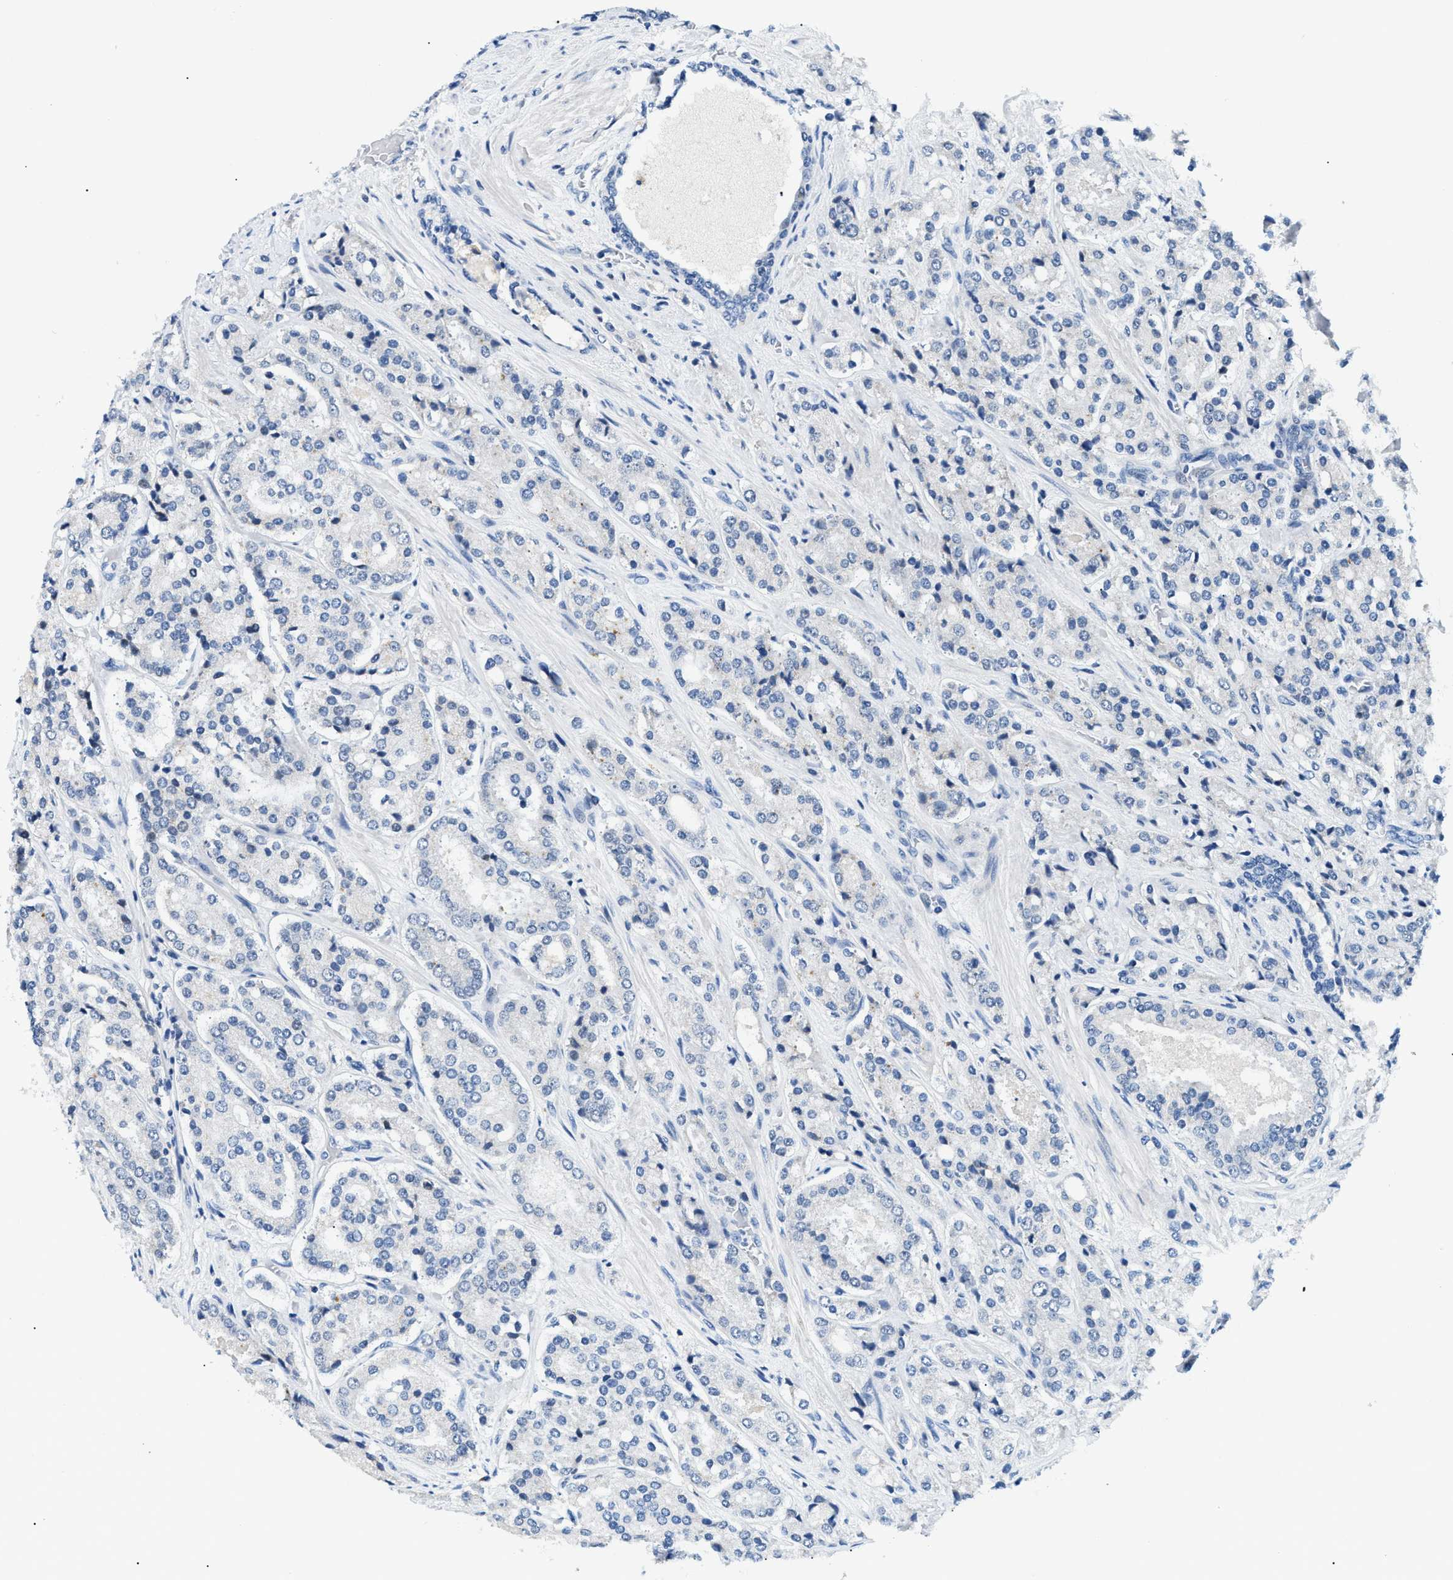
{"staining": {"intensity": "negative", "quantity": "none", "location": "none"}, "tissue": "prostate cancer", "cell_type": "Tumor cells", "image_type": "cancer", "snomed": [{"axis": "morphology", "description": "Adenocarcinoma, High grade"}, {"axis": "topography", "description": "Prostate"}], "caption": "Adenocarcinoma (high-grade) (prostate) was stained to show a protein in brown. There is no significant expression in tumor cells.", "gene": "SMARCC1", "patient": {"sex": "male", "age": 65}}